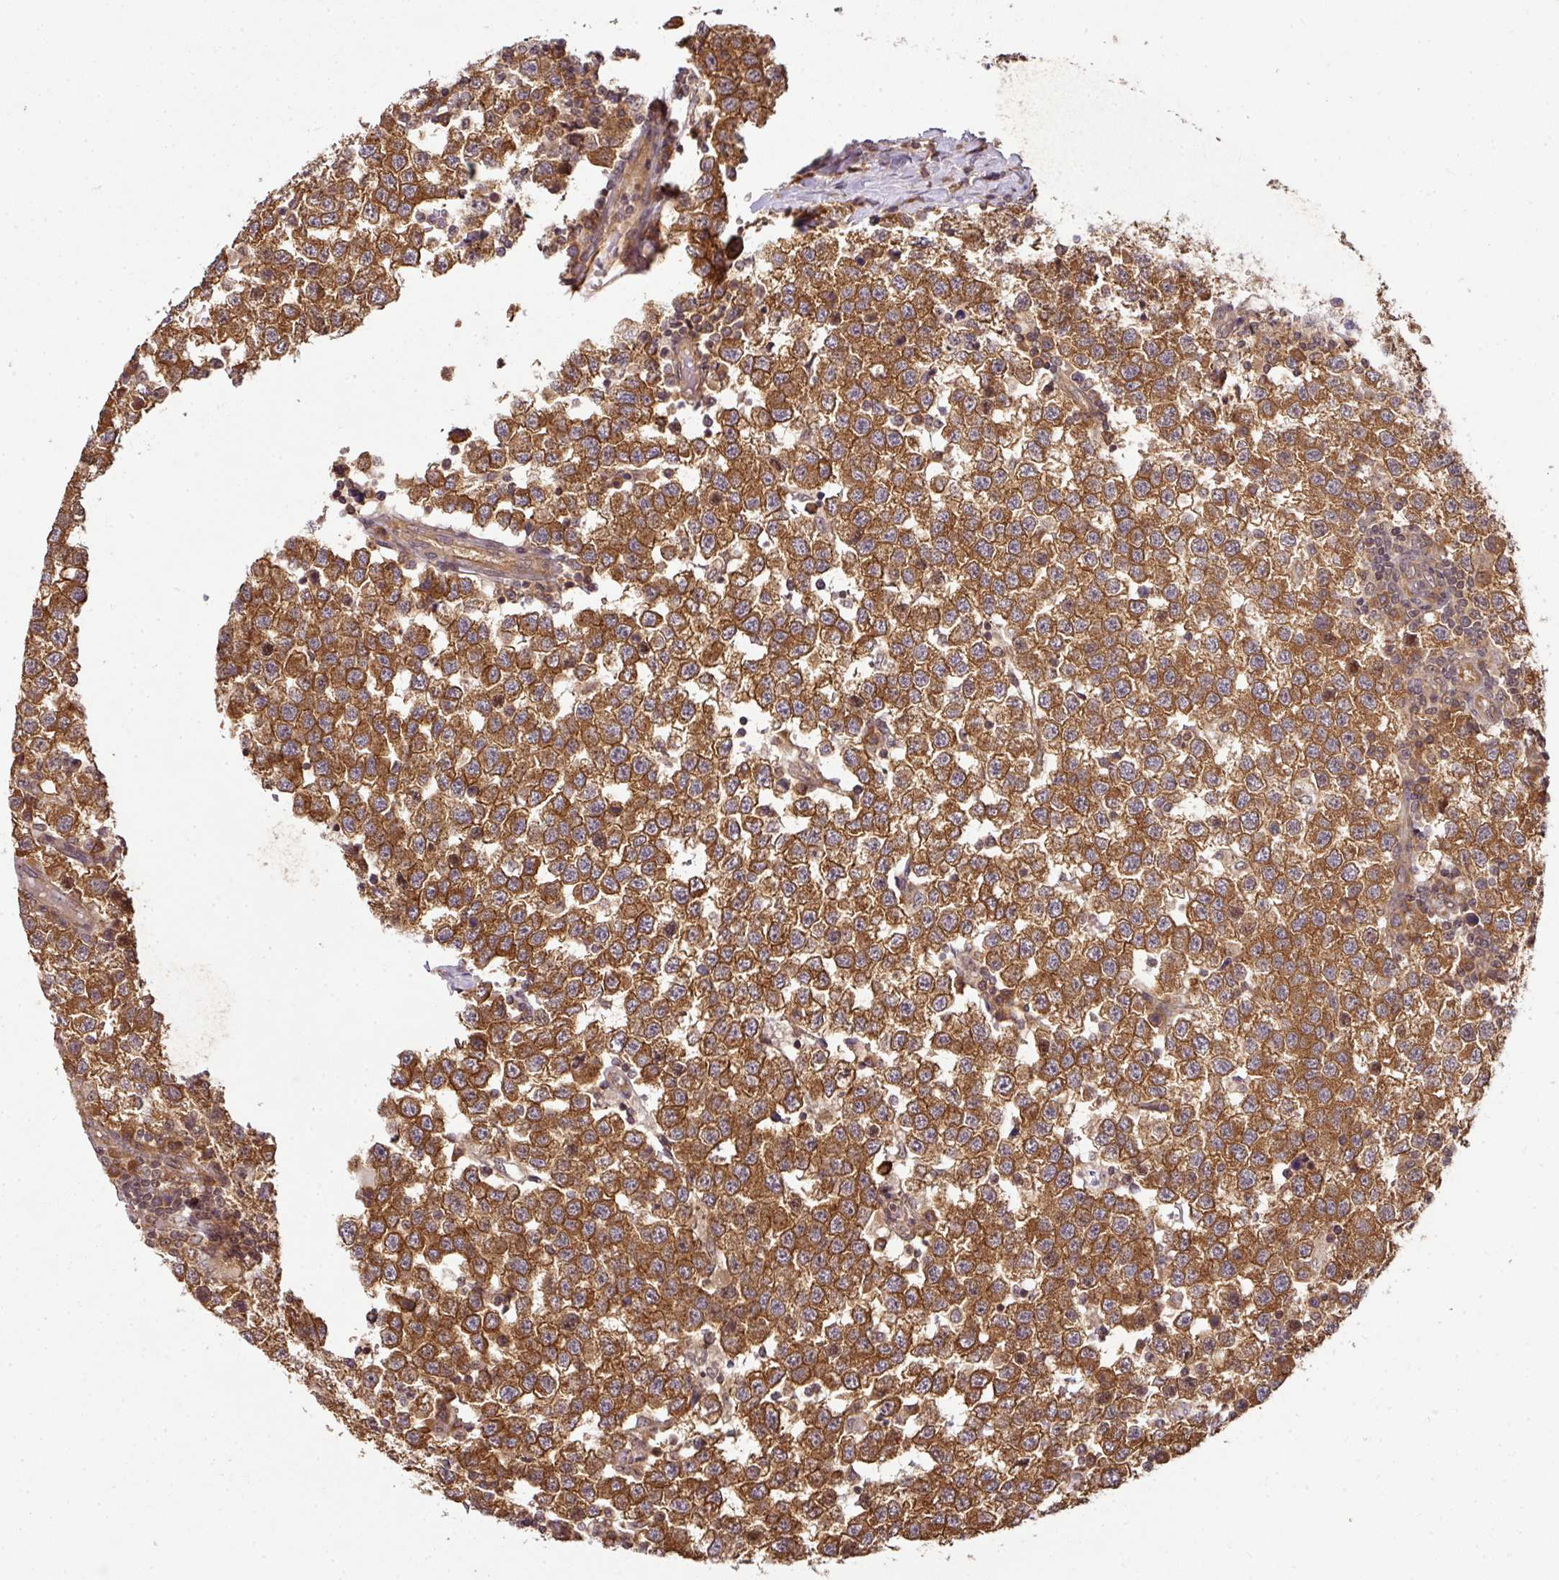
{"staining": {"intensity": "strong", "quantity": ">75%", "location": "cytoplasmic/membranous"}, "tissue": "testis cancer", "cell_type": "Tumor cells", "image_type": "cancer", "snomed": [{"axis": "morphology", "description": "Seminoma, NOS"}, {"axis": "topography", "description": "Testis"}], "caption": "A histopathology image showing strong cytoplasmic/membranous staining in approximately >75% of tumor cells in testis cancer (seminoma), as visualized by brown immunohistochemical staining.", "gene": "ANKRD18A", "patient": {"sex": "male", "age": 34}}